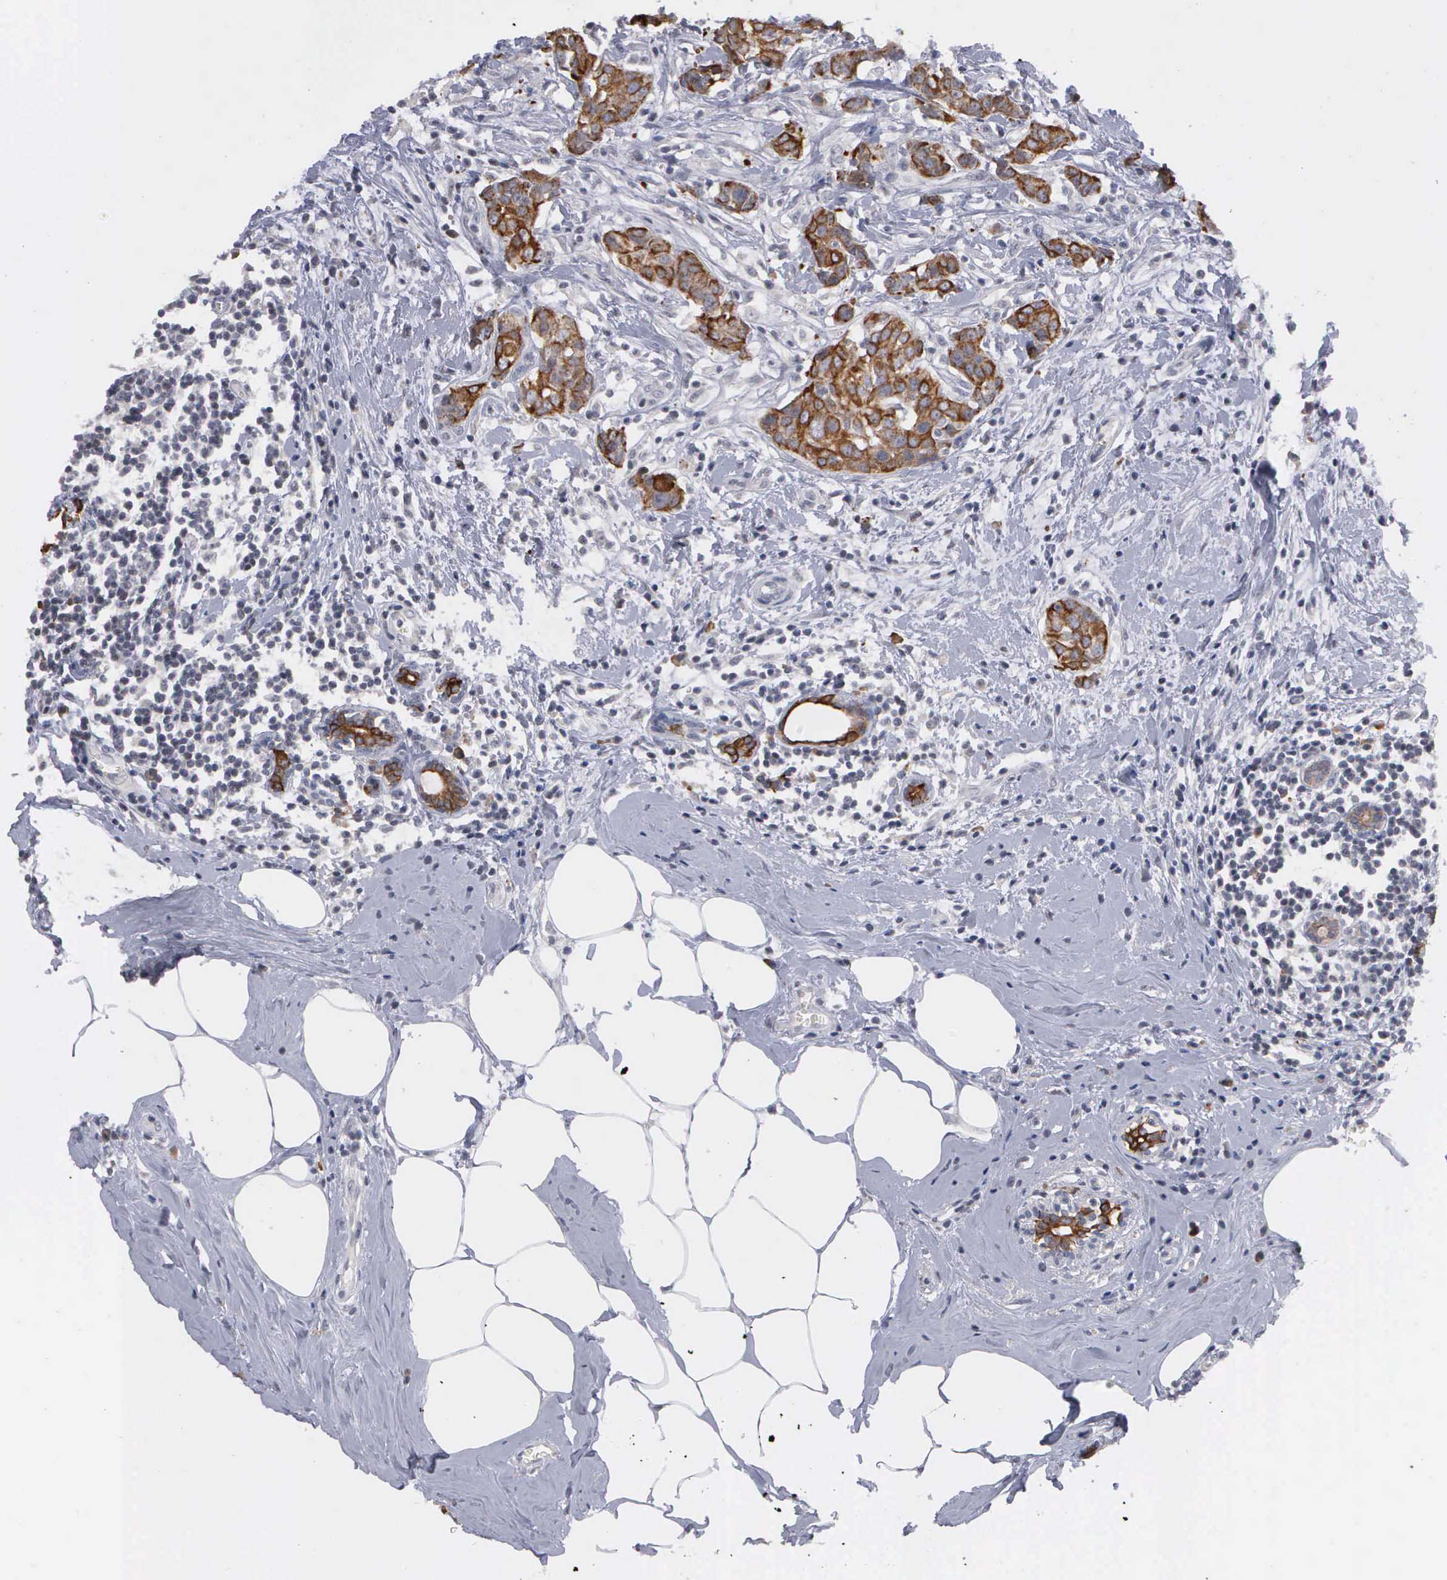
{"staining": {"intensity": "moderate", "quantity": "25%-75%", "location": "cytoplasmic/membranous"}, "tissue": "breast cancer", "cell_type": "Tumor cells", "image_type": "cancer", "snomed": [{"axis": "morphology", "description": "Duct carcinoma"}, {"axis": "topography", "description": "Breast"}], "caption": "Human breast cancer (invasive ductal carcinoma) stained with a protein marker displays moderate staining in tumor cells.", "gene": "WDR89", "patient": {"sex": "female", "age": 55}}